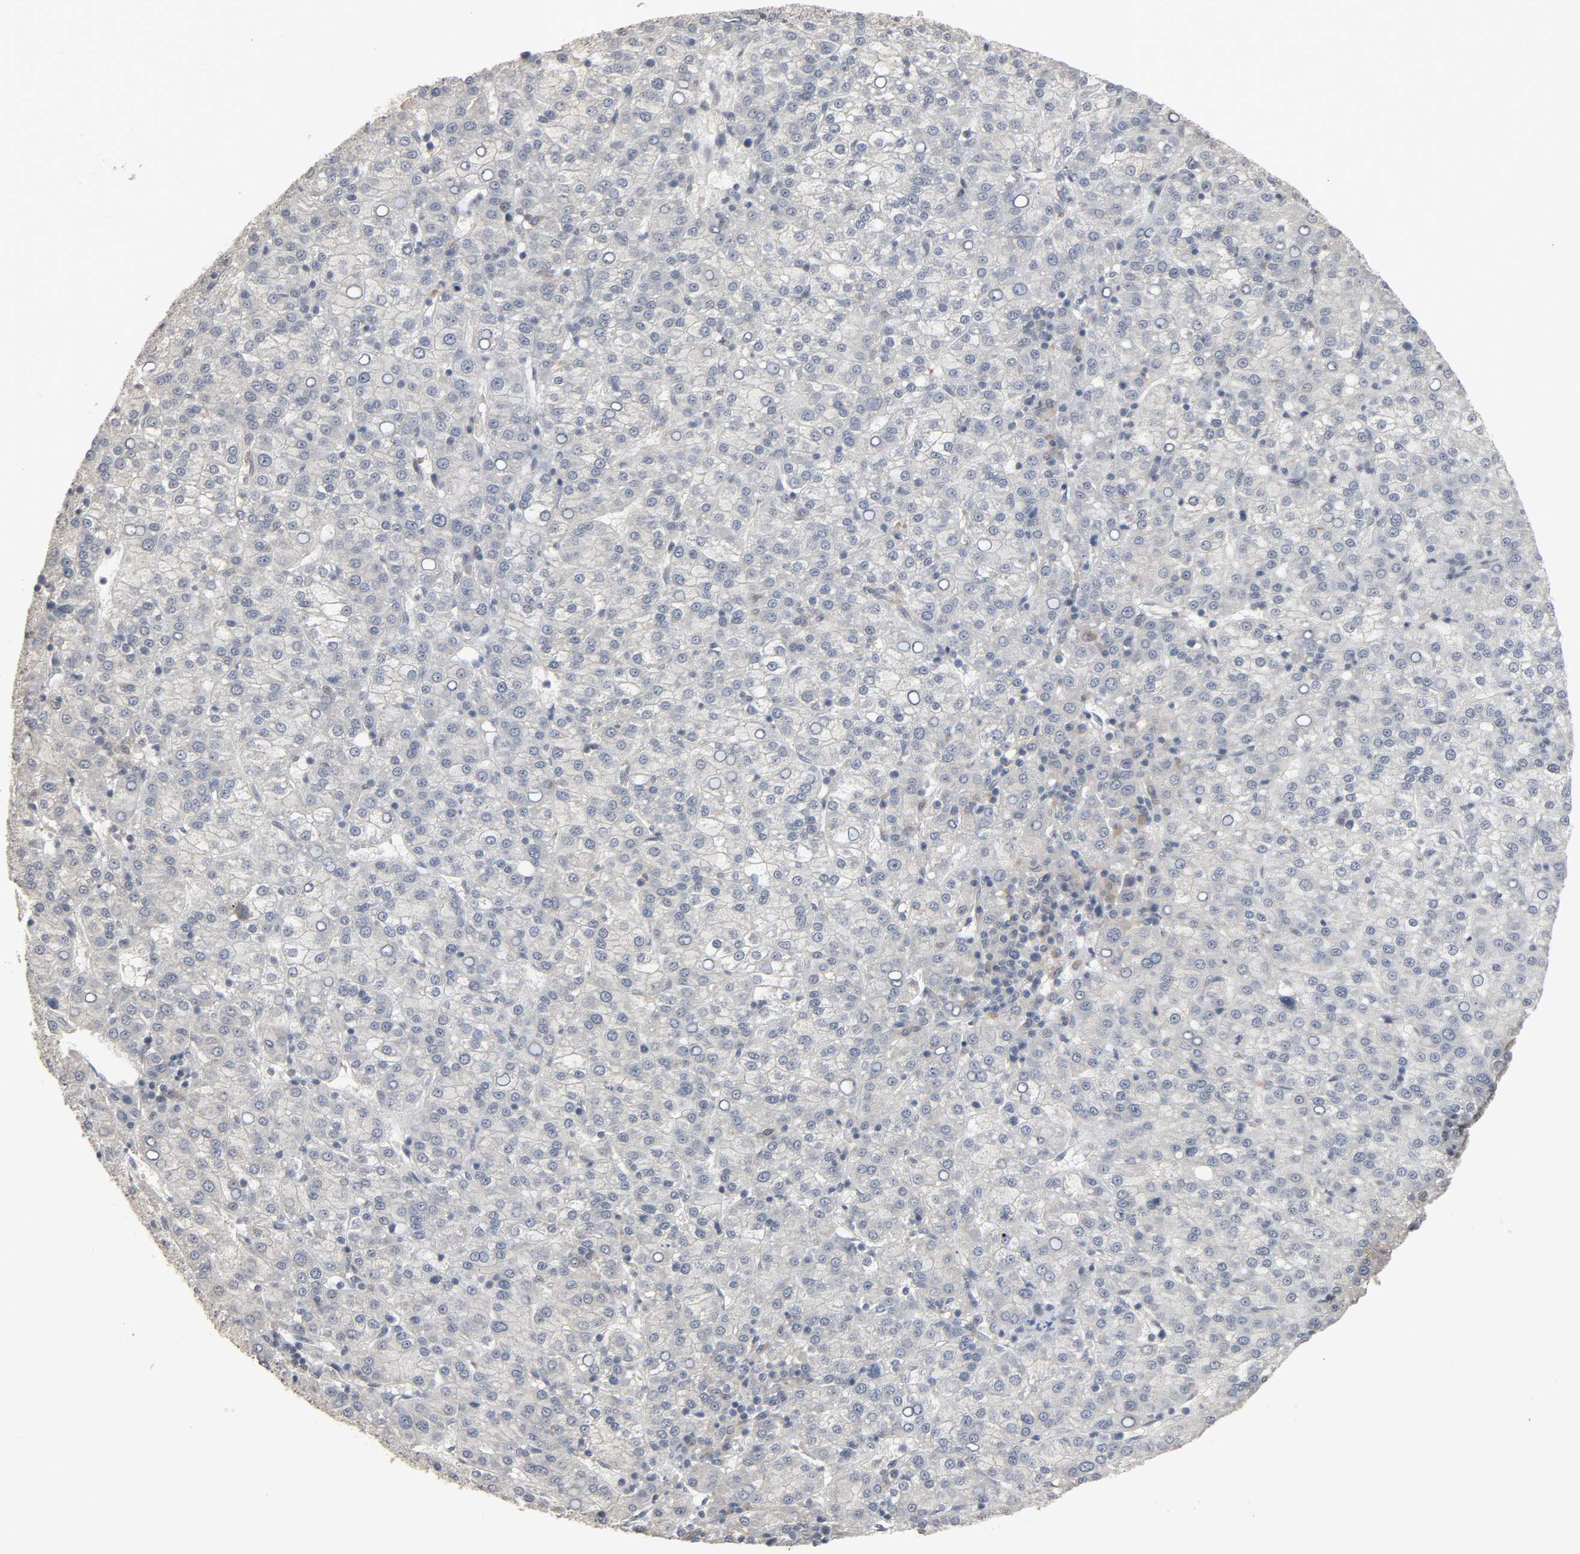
{"staining": {"intensity": "negative", "quantity": "none", "location": "none"}, "tissue": "liver cancer", "cell_type": "Tumor cells", "image_type": "cancer", "snomed": [{"axis": "morphology", "description": "Carcinoma, Hepatocellular, NOS"}, {"axis": "topography", "description": "Liver"}], "caption": "DAB immunohistochemical staining of human hepatocellular carcinoma (liver) displays no significant positivity in tumor cells.", "gene": "ZNF222", "patient": {"sex": "female", "age": 58}}